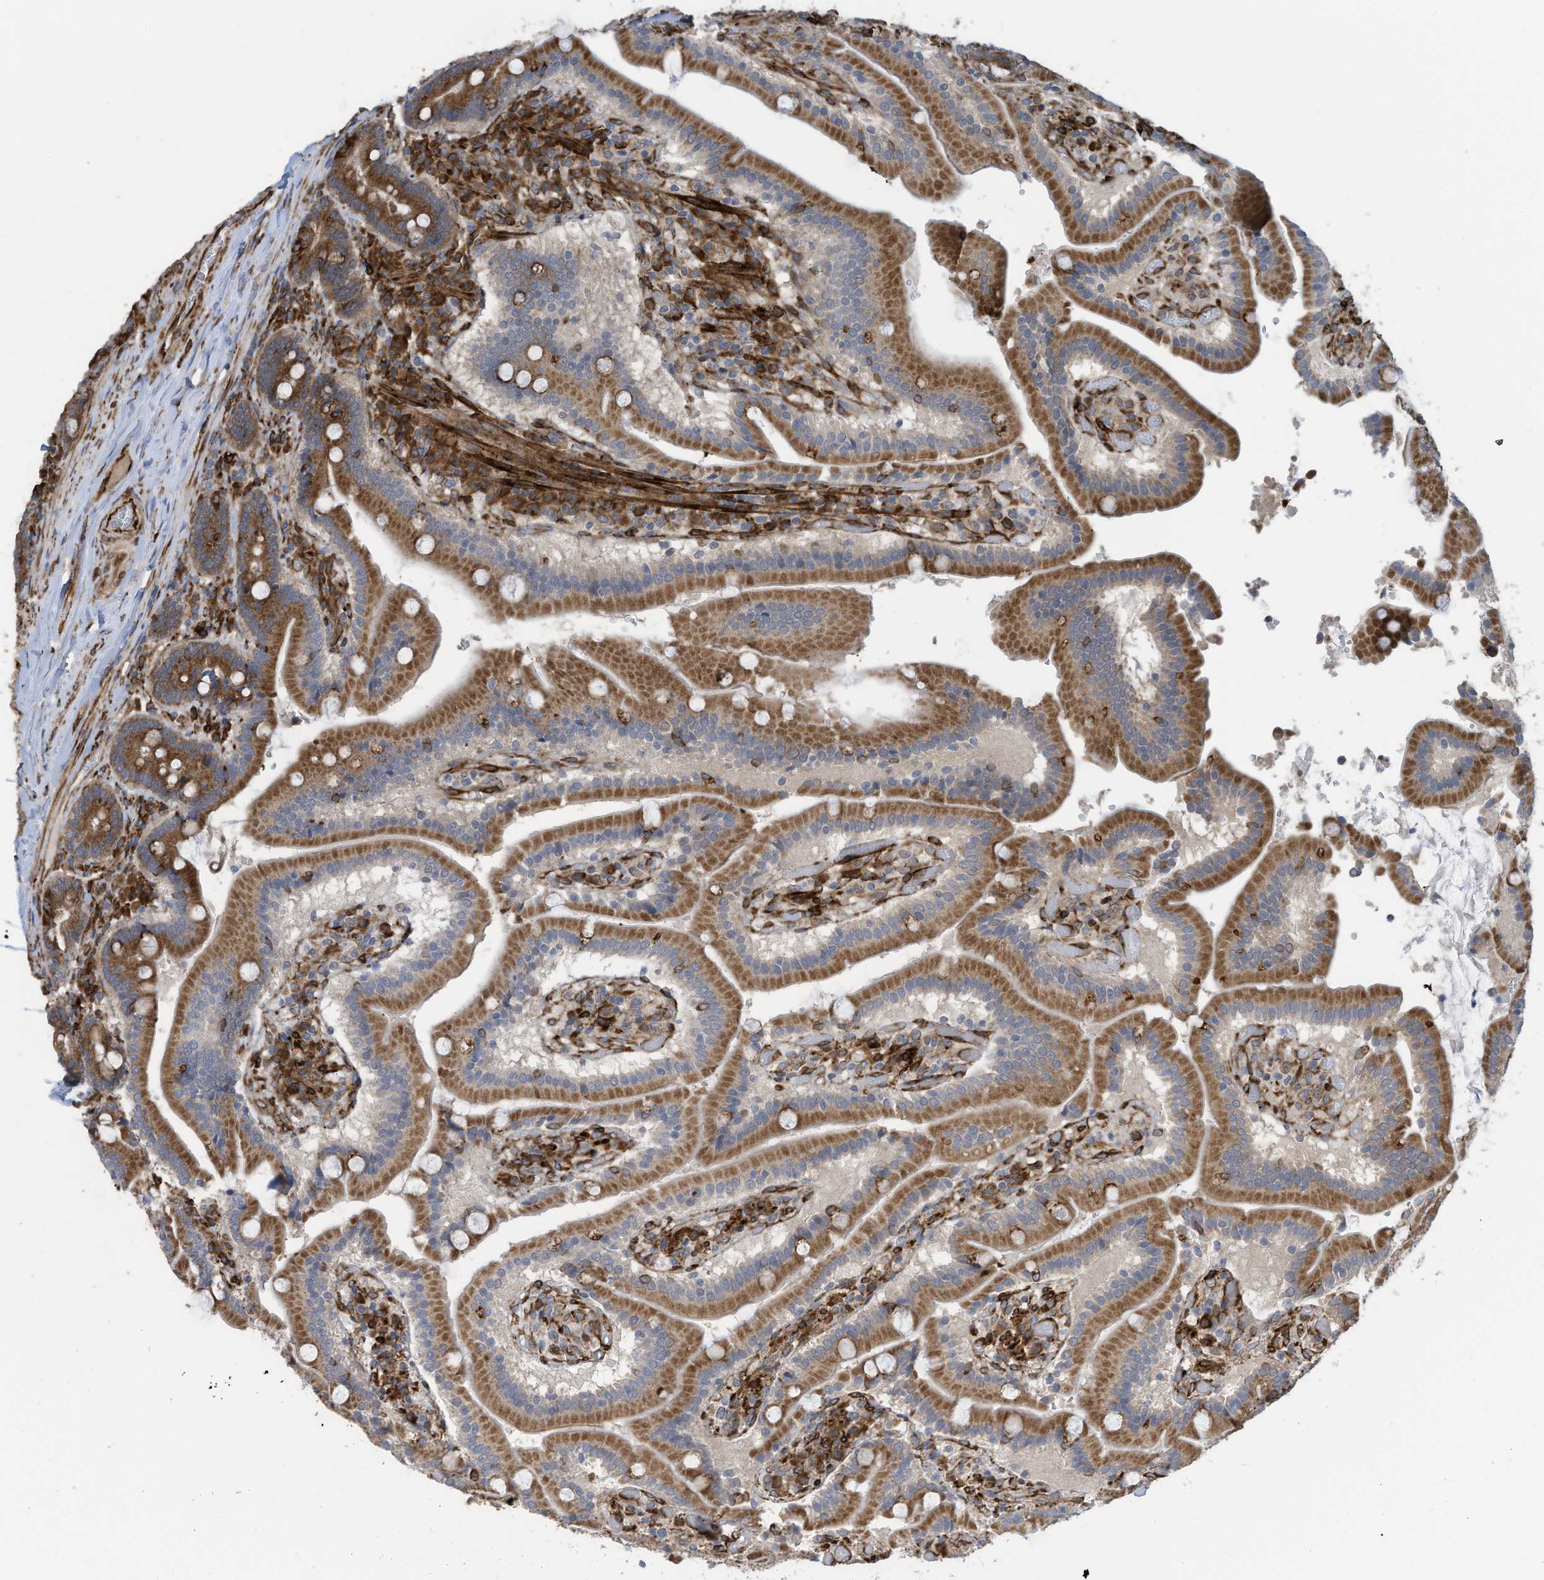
{"staining": {"intensity": "moderate", "quantity": ">75%", "location": "cytoplasmic/membranous"}, "tissue": "duodenum", "cell_type": "Glandular cells", "image_type": "normal", "snomed": [{"axis": "morphology", "description": "Normal tissue, NOS"}, {"axis": "topography", "description": "Duodenum"}], "caption": "IHC micrograph of benign duodenum: human duodenum stained using immunohistochemistry (IHC) displays medium levels of moderate protein expression localized specifically in the cytoplasmic/membranous of glandular cells, appearing as a cytoplasmic/membranous brown color.", "gene": "ZBTB45", "patient": {"sex": "female", "age": 62}}